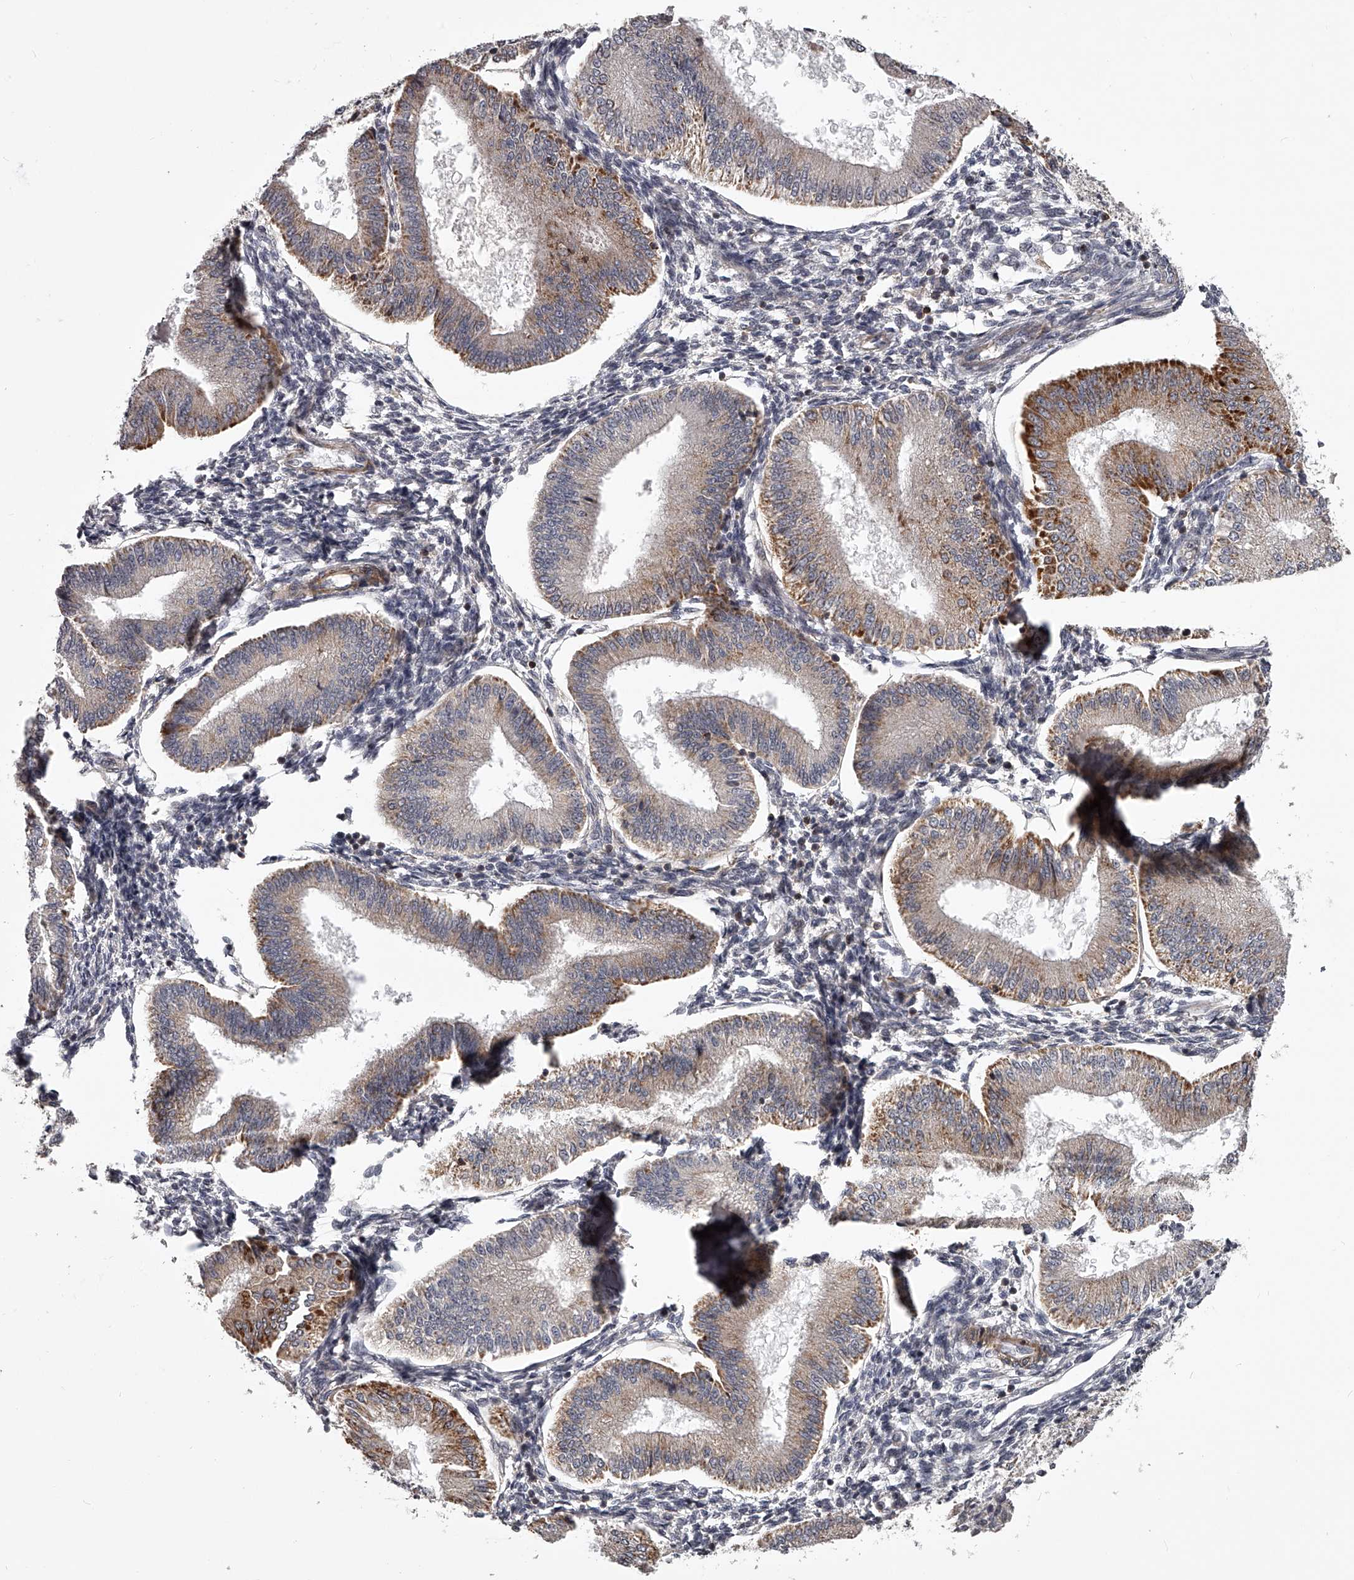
{"staining": {"intensity": "negative", "quantity": "none", "location": "none"}, "tissue": "endometrium", "cell_type": "Cells in endometrial stroma", "image_type": "normal", "snomed": [{"axis": "morphology", "description": "Normal tissue, NOS"}, {"axis": "topography", "description": "Endometrium"}], "caption": "DAB (3,3'-diaminobenzidine) immunohistochemical staining of normal human endometrium shows no significant positivity in cells in endometrial stroma.", "gene": "RRP36", "patient": {"sex": "female", "age": 39}}